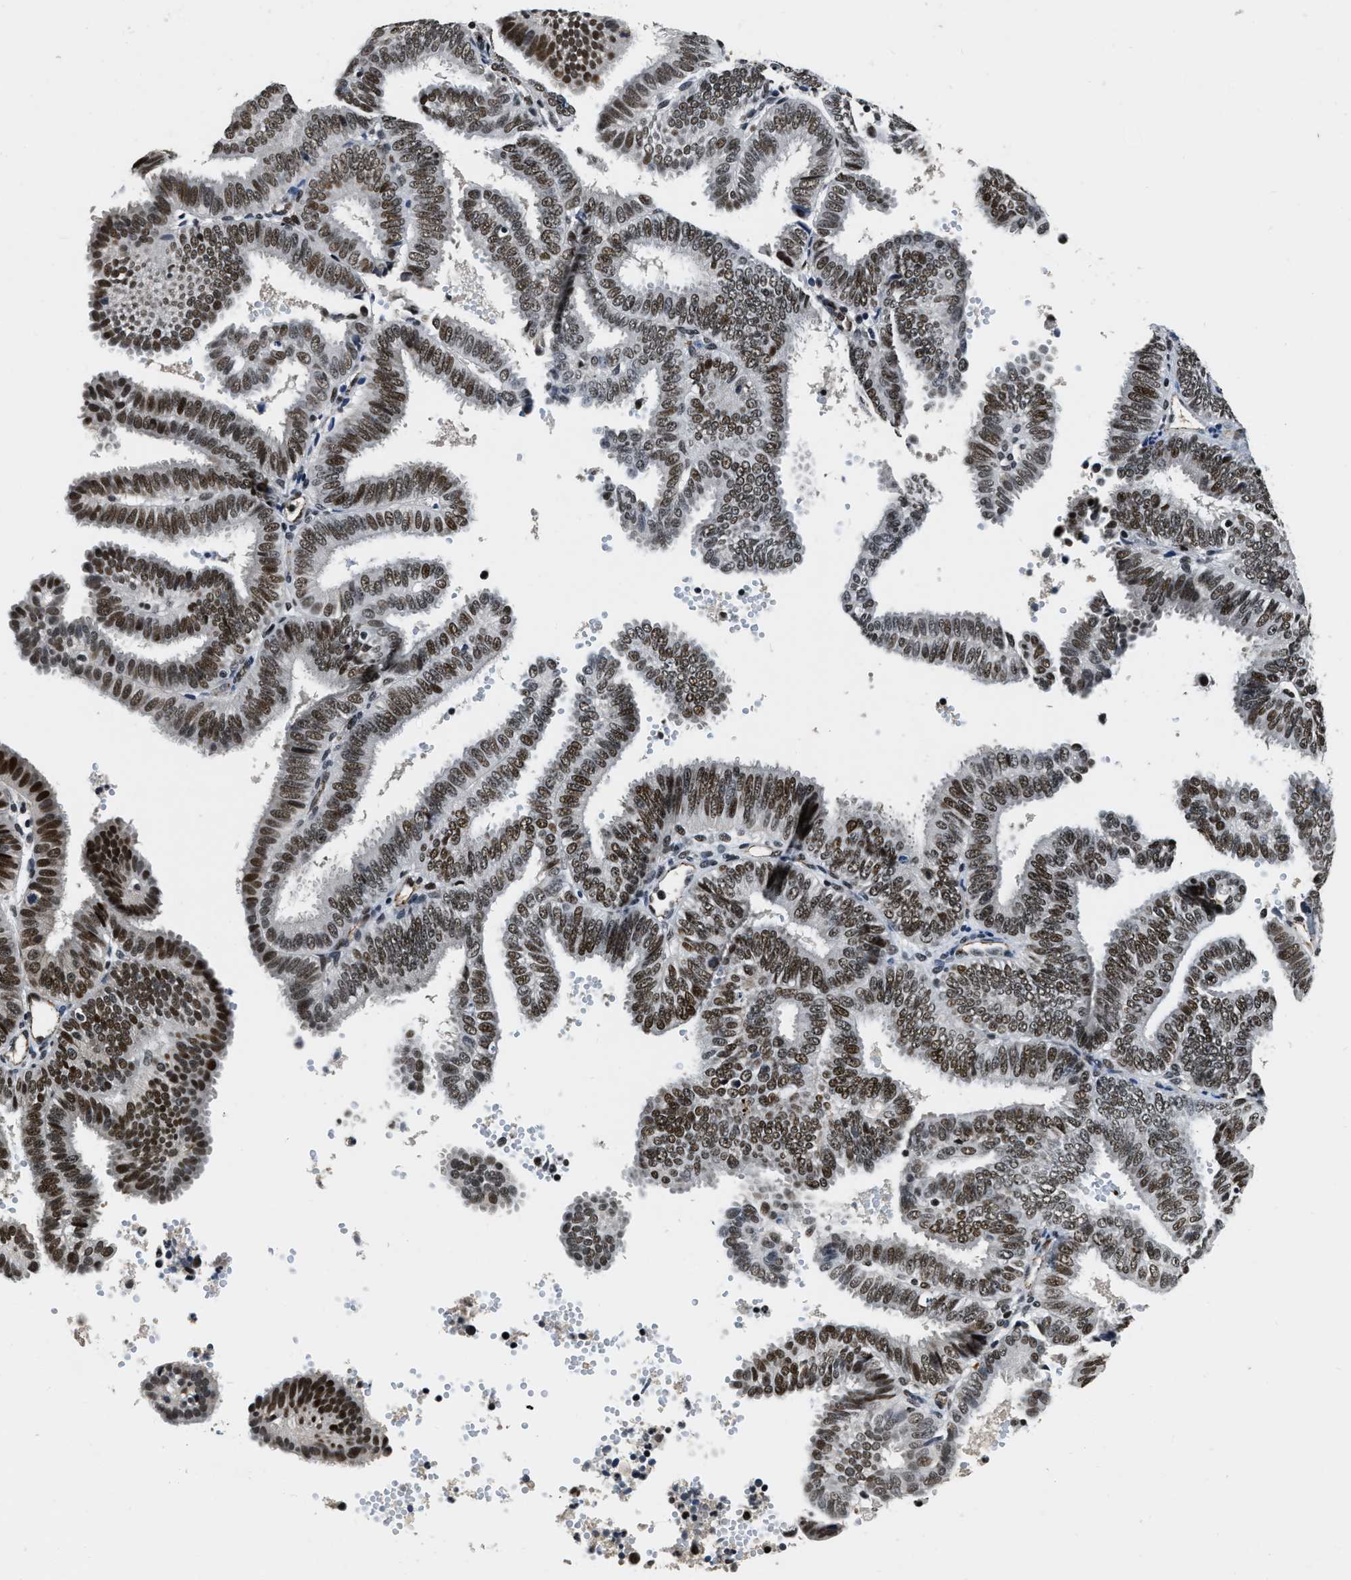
{"staining": {"intensity": "moderate", "quantity": ">75%", "location": "nuclear"}, "tissue": "endometrial cancer", "cell_type": "Tumor cells", "image_type": "cancer", "snomed": [{"axis": "morphology", "description": "Adenocarcinoma, NOS"}, {"axis": "topography", "description": "Endometrium"}], "caption": "The histopathology image shows immunohistochemical staining of endometrial cancer (adenocarcinoma). There is moderate nuclear staining is identified in about >75% of tumor cells.", "gene": "CCNE1", "patient": {"sex": "female", "age": 58}}